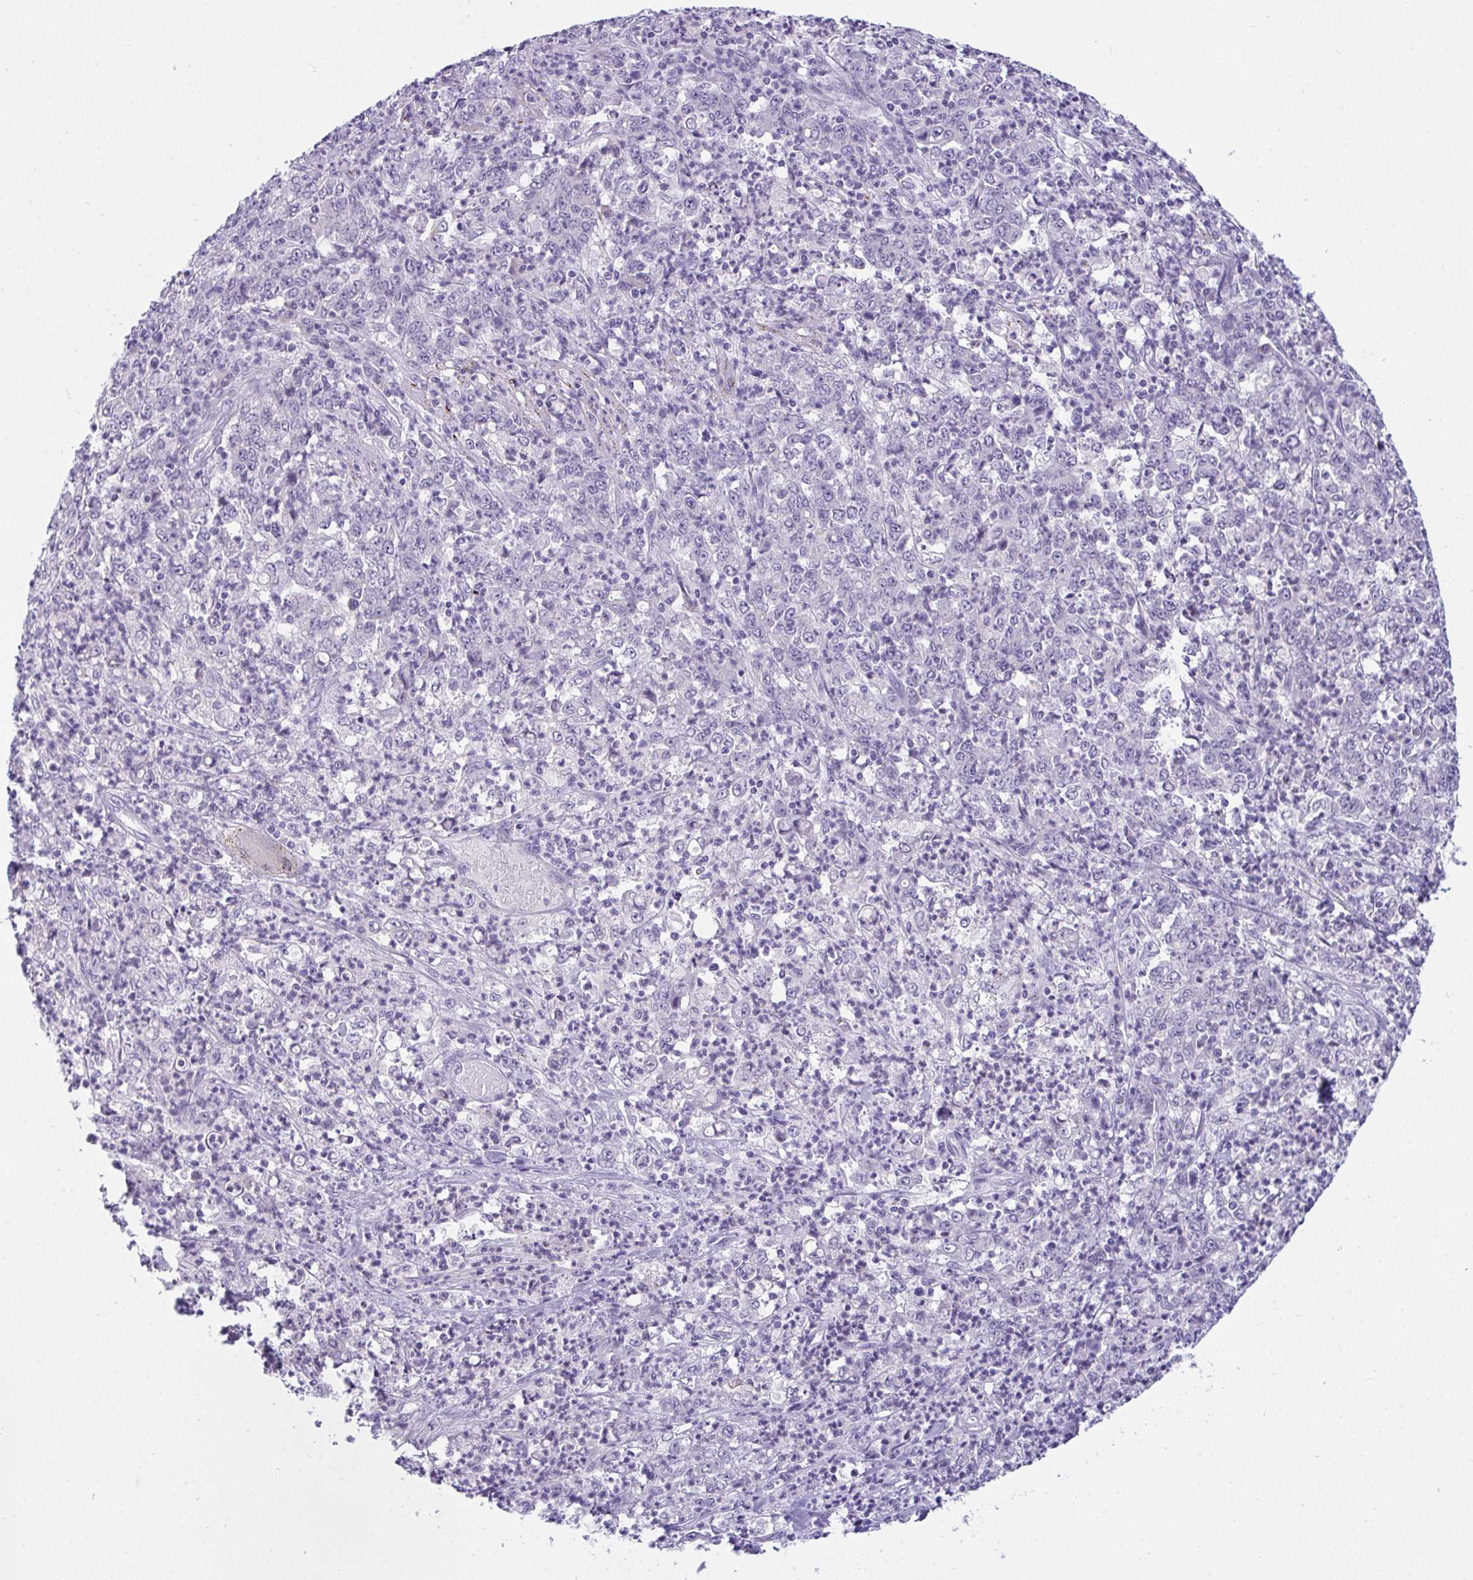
{"staining": {"intensity": "negative", "quantity": "none", "location": "none"}, "tissue": "stomach cancer", "cell_type": "Tumor cells", "image_type": "cancer", "snomed": [{"axis": "morphology", "description": "Adenocarcinoma, NOS"}, {"axis": "topography", "description": "Stomach, lower"}], "caption": "A histopathology image of human stomach adenocarcinoma is negative for staining in tumor cells.", "gene": "SEMA6B", "patient": {"sex": "female", "age": 71}}